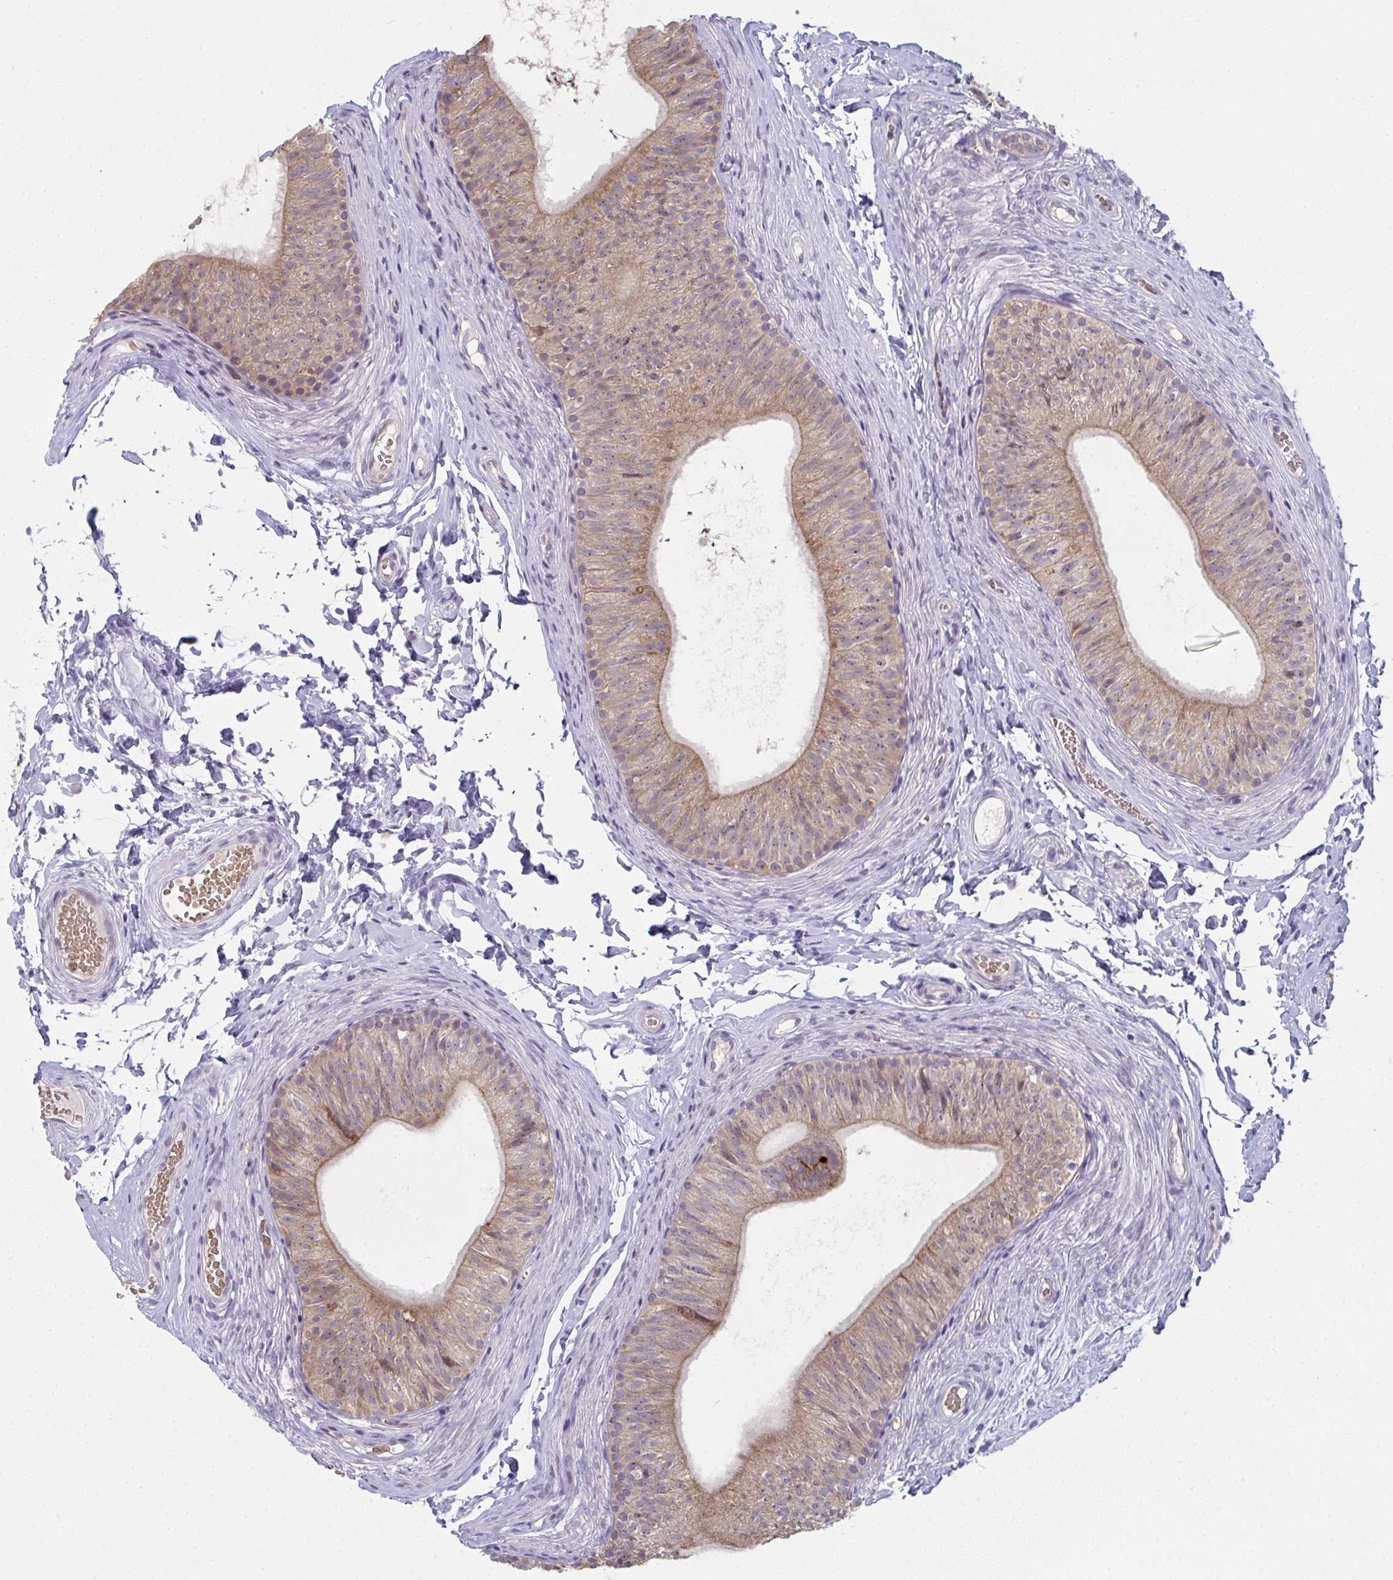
{"staining": {"intensity": "moderate", "quantity": ">75%", "location": "cytoplasmic/membranous,nuclear"}, "tissue": "epididymis", "cell_type": "Glandular cells", "image_type": "normal", "snomed": [{"axis": "morphology", "description": "Normal tissue, NOS"}, {"axis": "topography", "description": "Epididymis, spermatic cord, NOS"}, {"axis": "topography", "description": "Epididymis"}, {"axis": "topography", "description": "Peripheral nerve tissue"}], "caption": "IHC histopathology image of benign epididymis: human epididymis stained using immunohistochemistry exhibits medium levels of moderate protein expression localized specifically in the cytoplasmic/membranous,nuclear of glandular cells, appearing as a cytoplasmic/membranous,nuclear brown color.", "gene": "RIOK1", "patient": {"sex": "male", "age": 29}}